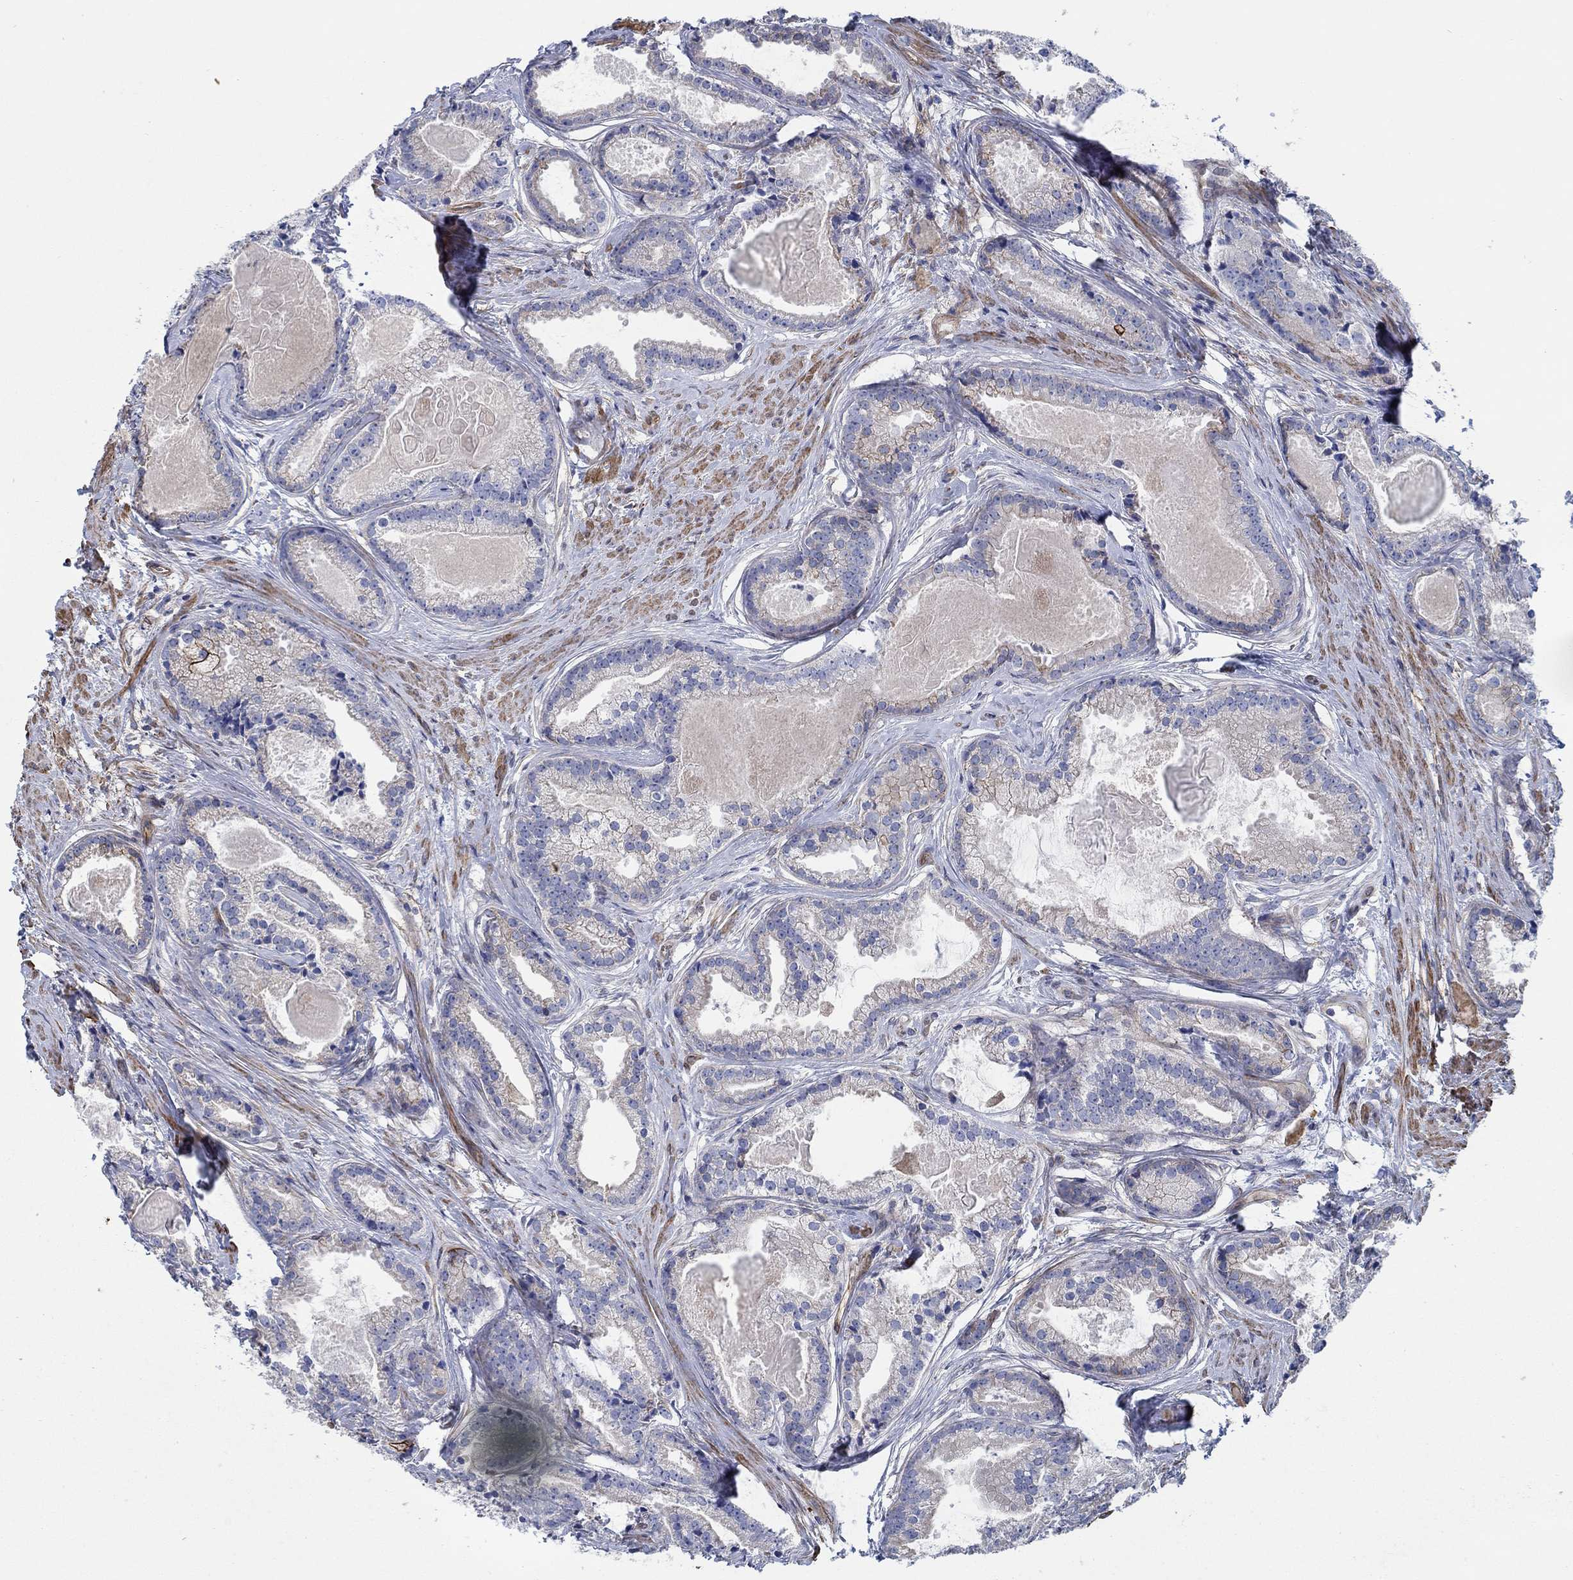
{"staining": {"intensity": "negative", "quantity": "none", "location": "none"}, "tissue": "prostate cancer", "cell_type": "Tumor cells", "image_type": "cancer", "snomed": [{"axis": "morphology", "description": "Adenocarcinoma, NOS"}, {"axis": "morphology", "description": "Adenocarcinoma, High grade"}, {"axis": "topography", "description": "Prostate"}], "caption": "The micrograph demonstrates no significant positivity in tumor cells of adenocarcinoma (prostate). The staining is performed using DAB brown chromogen with nuclei counter-stained in using hematoxylin.", "gene": "FMN1", "patient": {"sex": "male", "age": 64}}